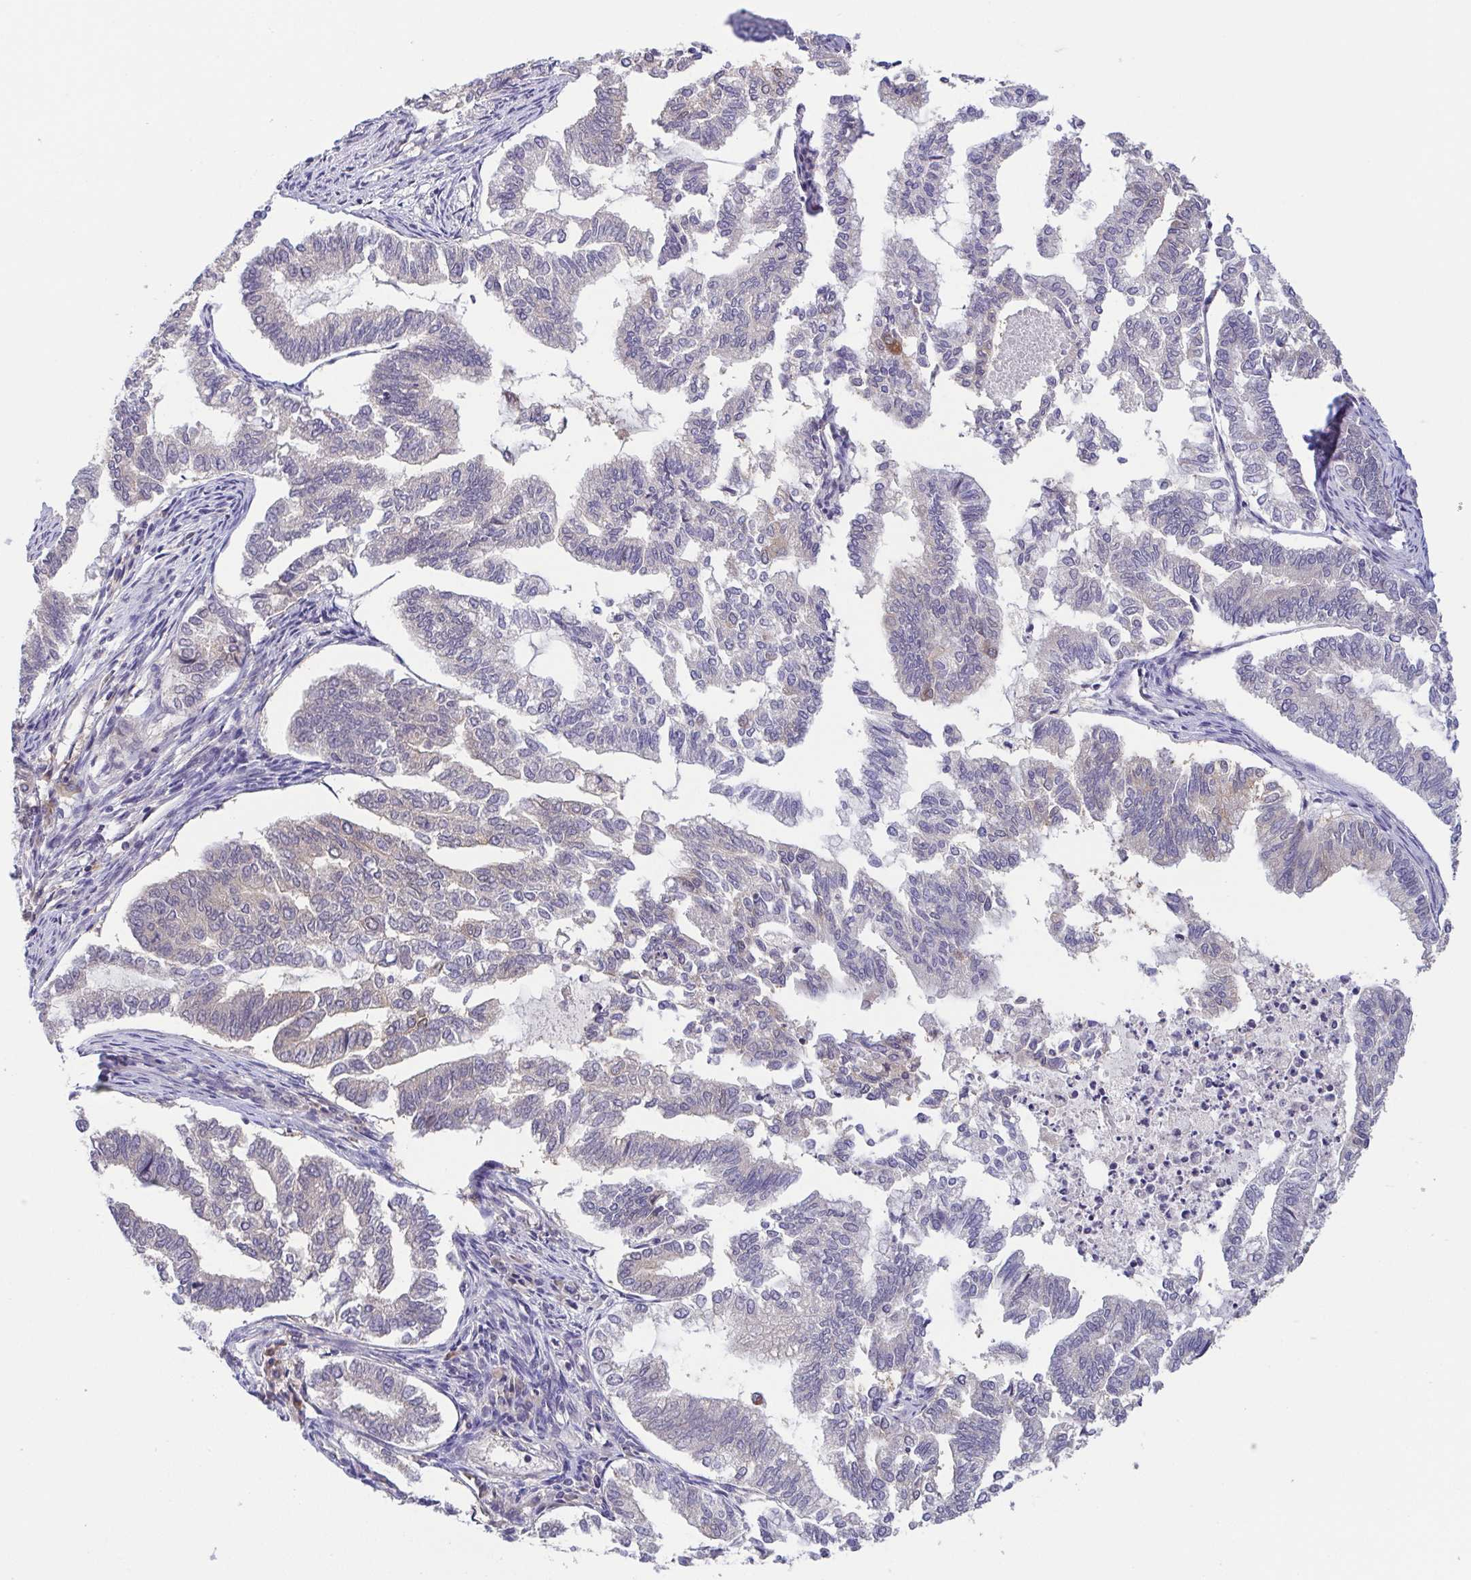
{"staining": {"intensity": "negative", "quantity": "none", "location": "none"}, "tissue": "endometrial cancer", "cell_type": "Tumor cells", "image_type": "cancer", "snomed": [{"axis": "morphology", "description": "Adenocarcinoma, NOS"}, {"axis": "topography", "description": "Endometrium"}], "caption": "This histopathology image is of adenocarcinoma (endometrial) stained with IHC to label a protein in brown with the nuclei are counter-stained blue. There is no positivity in tumor cells.", "gene": "BCL2L1", "patient": {"sex": "female", "age": 79}}